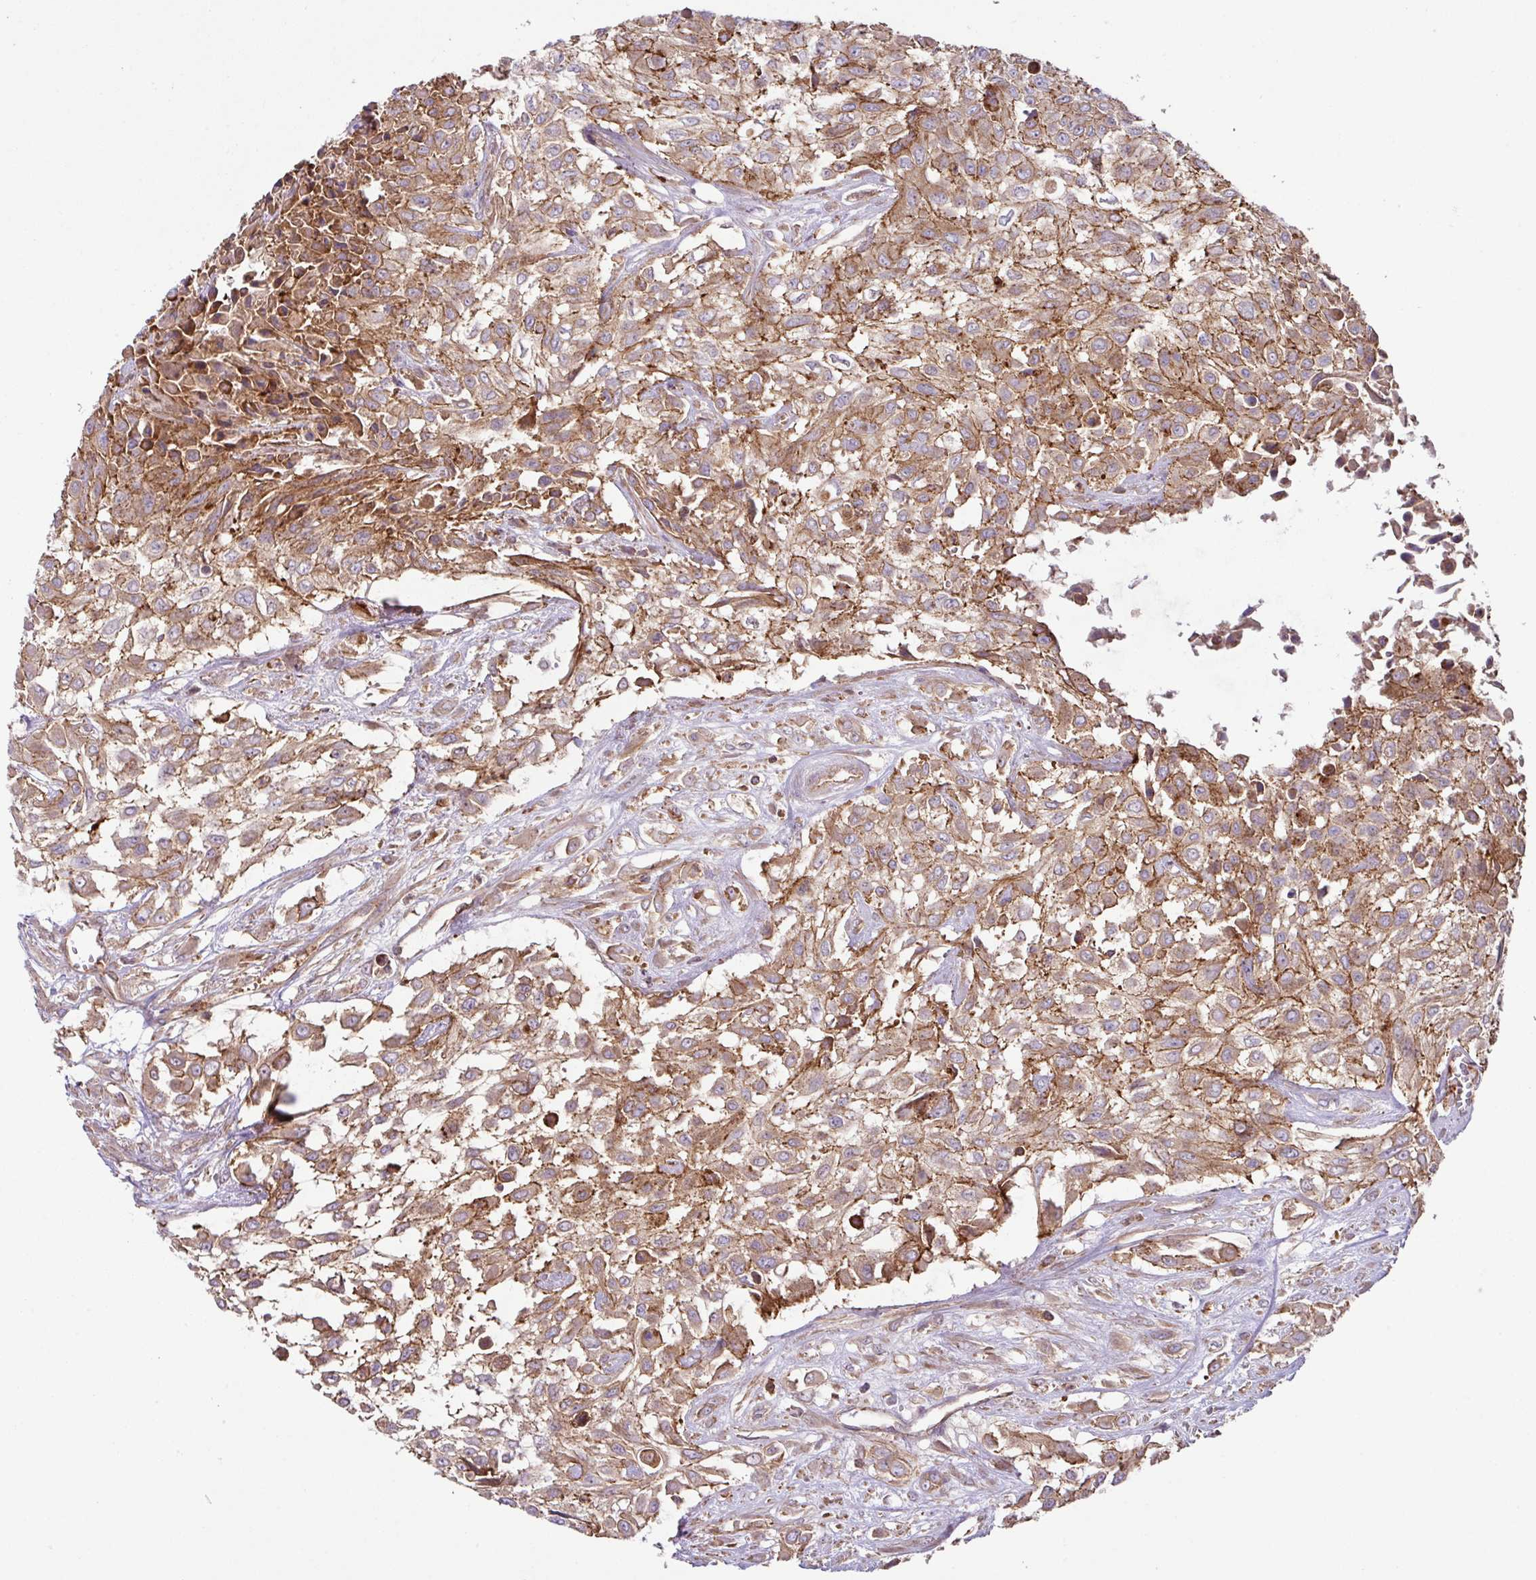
{"staining": {"intensity": "moderate", "quantity": ">75%", "location": "cytoplasmic/membranous"}, "tissue": "urothelial cancer", "cell_type": "Tumor cells", "image_type": "cancer", "snomed": [{"axis": "morphology", "description": "Urothelial carcinoma, High grade"}, {"axis": "topography", "description": "Urinary bladder"}], "caption": "An immunohistochemistry (IHC) photomicrograph of neoplastic tissue is shown. Protein staining in brown shows moderate cytoplasmic/membranous positivity in high-grade urothelial carcinoma within tumor cells.", "gene": "RIC1", "patient": {"sex": "male", "age": 57}}